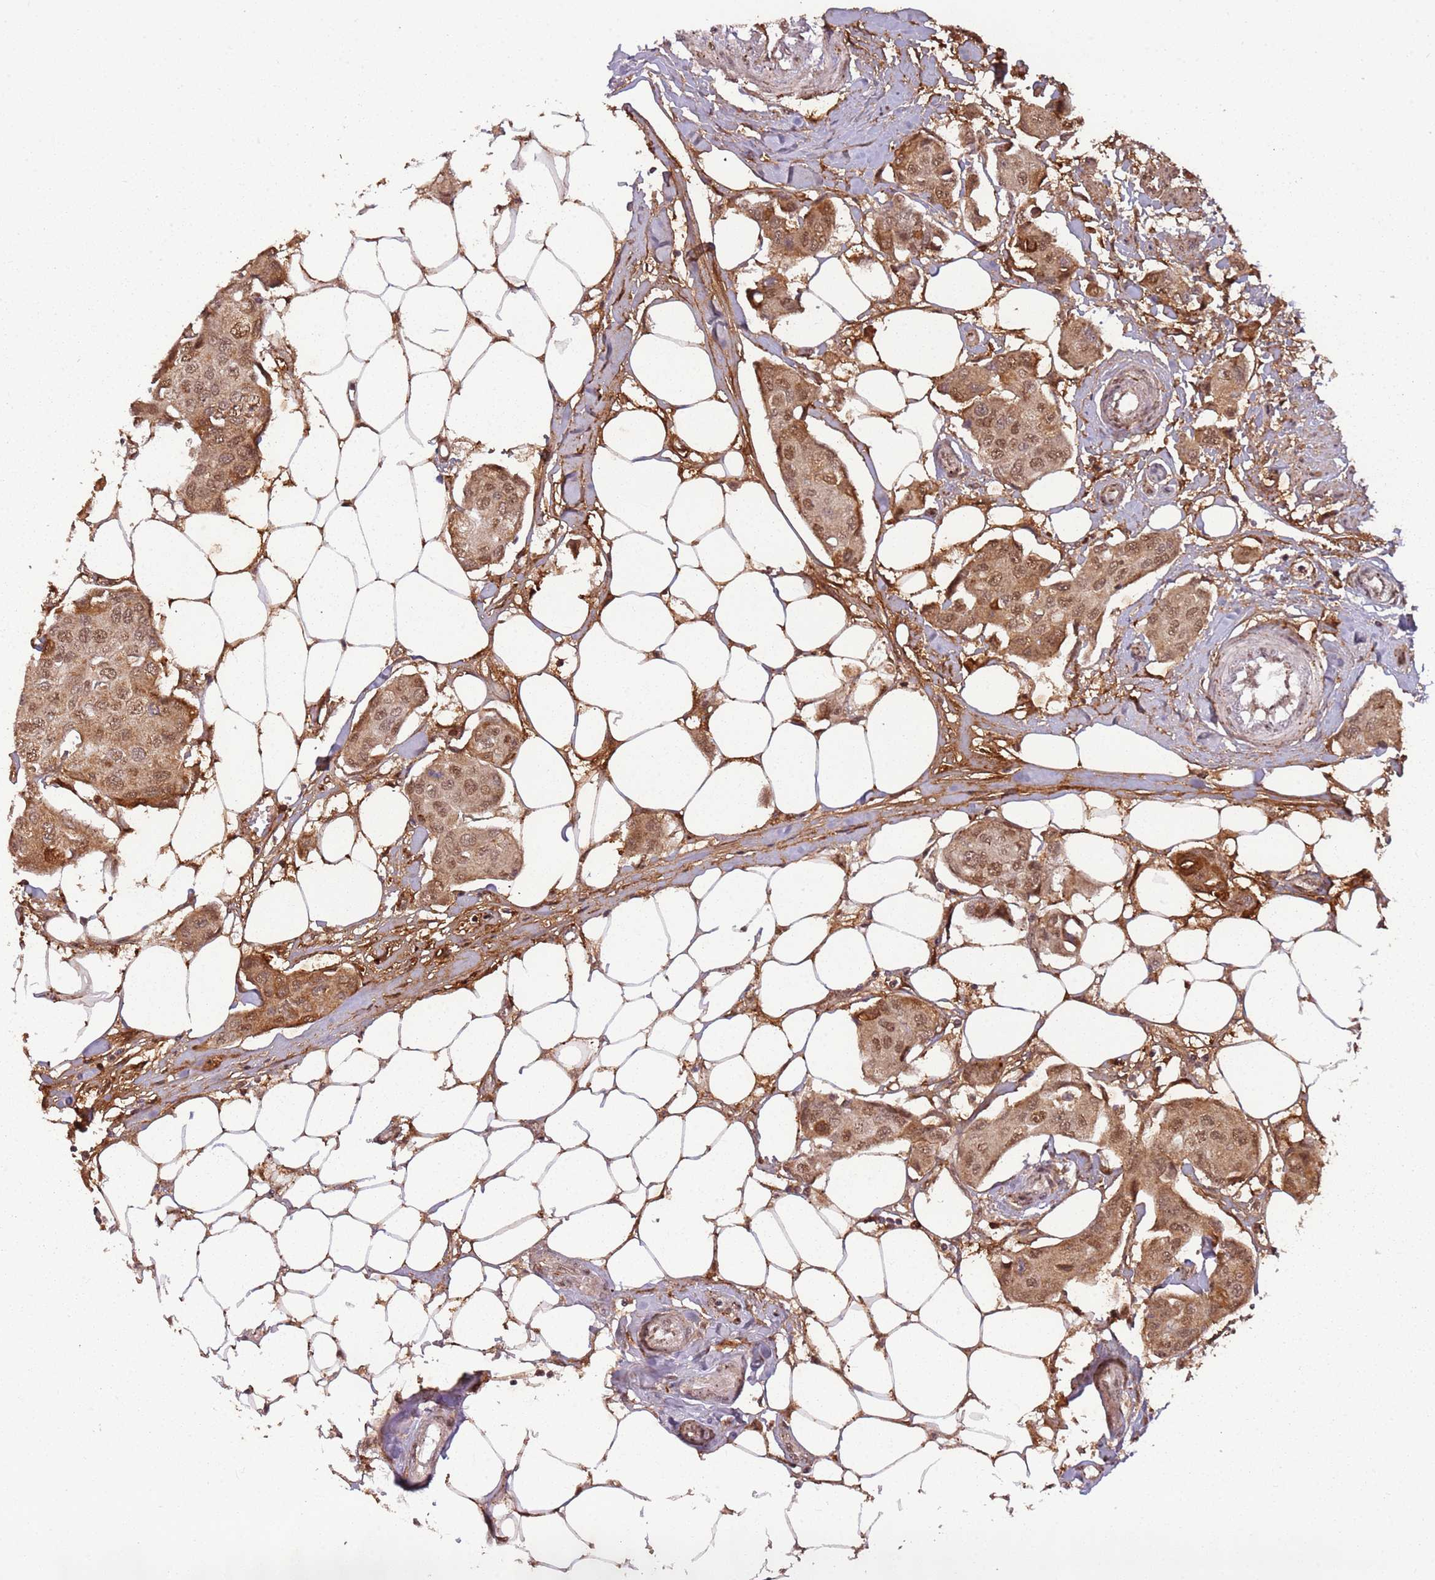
{"staining": {"intensity": "moderate", "quantity": ">75%", "location": "cytoplasmic/membranous,nuclear"}, "tissue": "breast cancer", "cell_type": "Tumor cells", "image_type": "cancer", "snomed": [{"axis": "morphology", "description": "Duct carcinoma"}, {"axis": "topography", "description": "Breast"}, {"axis": "topography", "description": "Lymph node"}], "caption": "Protein staining of intraductal carcinoma (breast) tissue demonstrates moderate cytoplasmic/membranous and nuclear positivity in about >75% of tumor cells.", "gene": "POLR3H", "patient": {"sex": "female", "age": 80}}